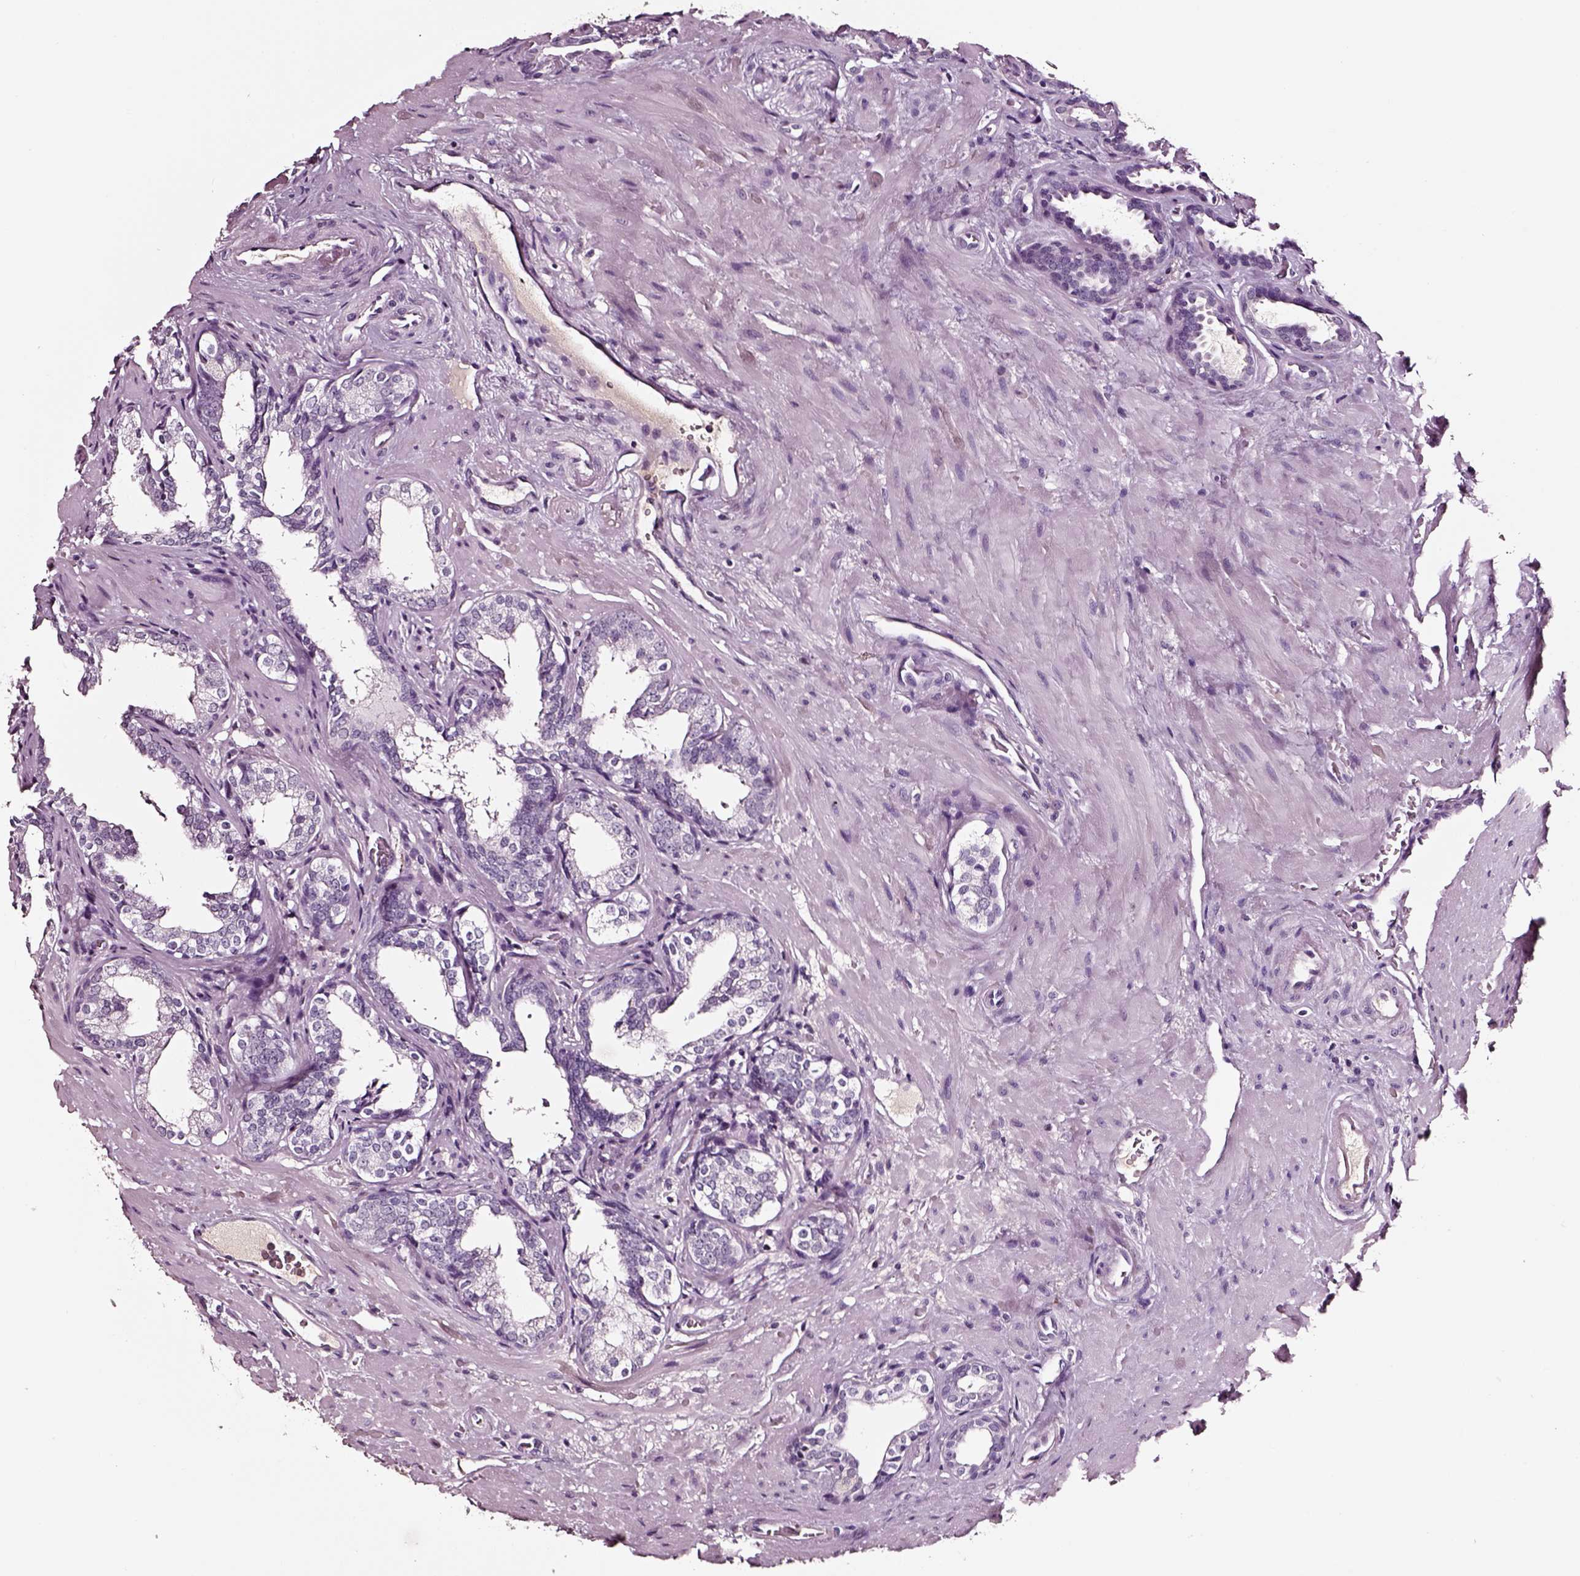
{"staining": {"intensity": "negative", "quantity": "none", "location": "none"}, "tissue": "prostate cancer", "cell_type": "Tumor cells", "image_type": "cancer", "snomed": [{"axis": "morphology", "description": "Adenocarcinoma, NOS"}, {"axis": "topography", "description": "Prostate"}], "caption": "IHC histopathology image of neoplastic tissue: human adenocarcinoma (prostate) stained with DAB exhibits no significant protein positivity in tumor cells.", "gene": "SMIM17", "patient": {"sex": "male", "age": 66}}